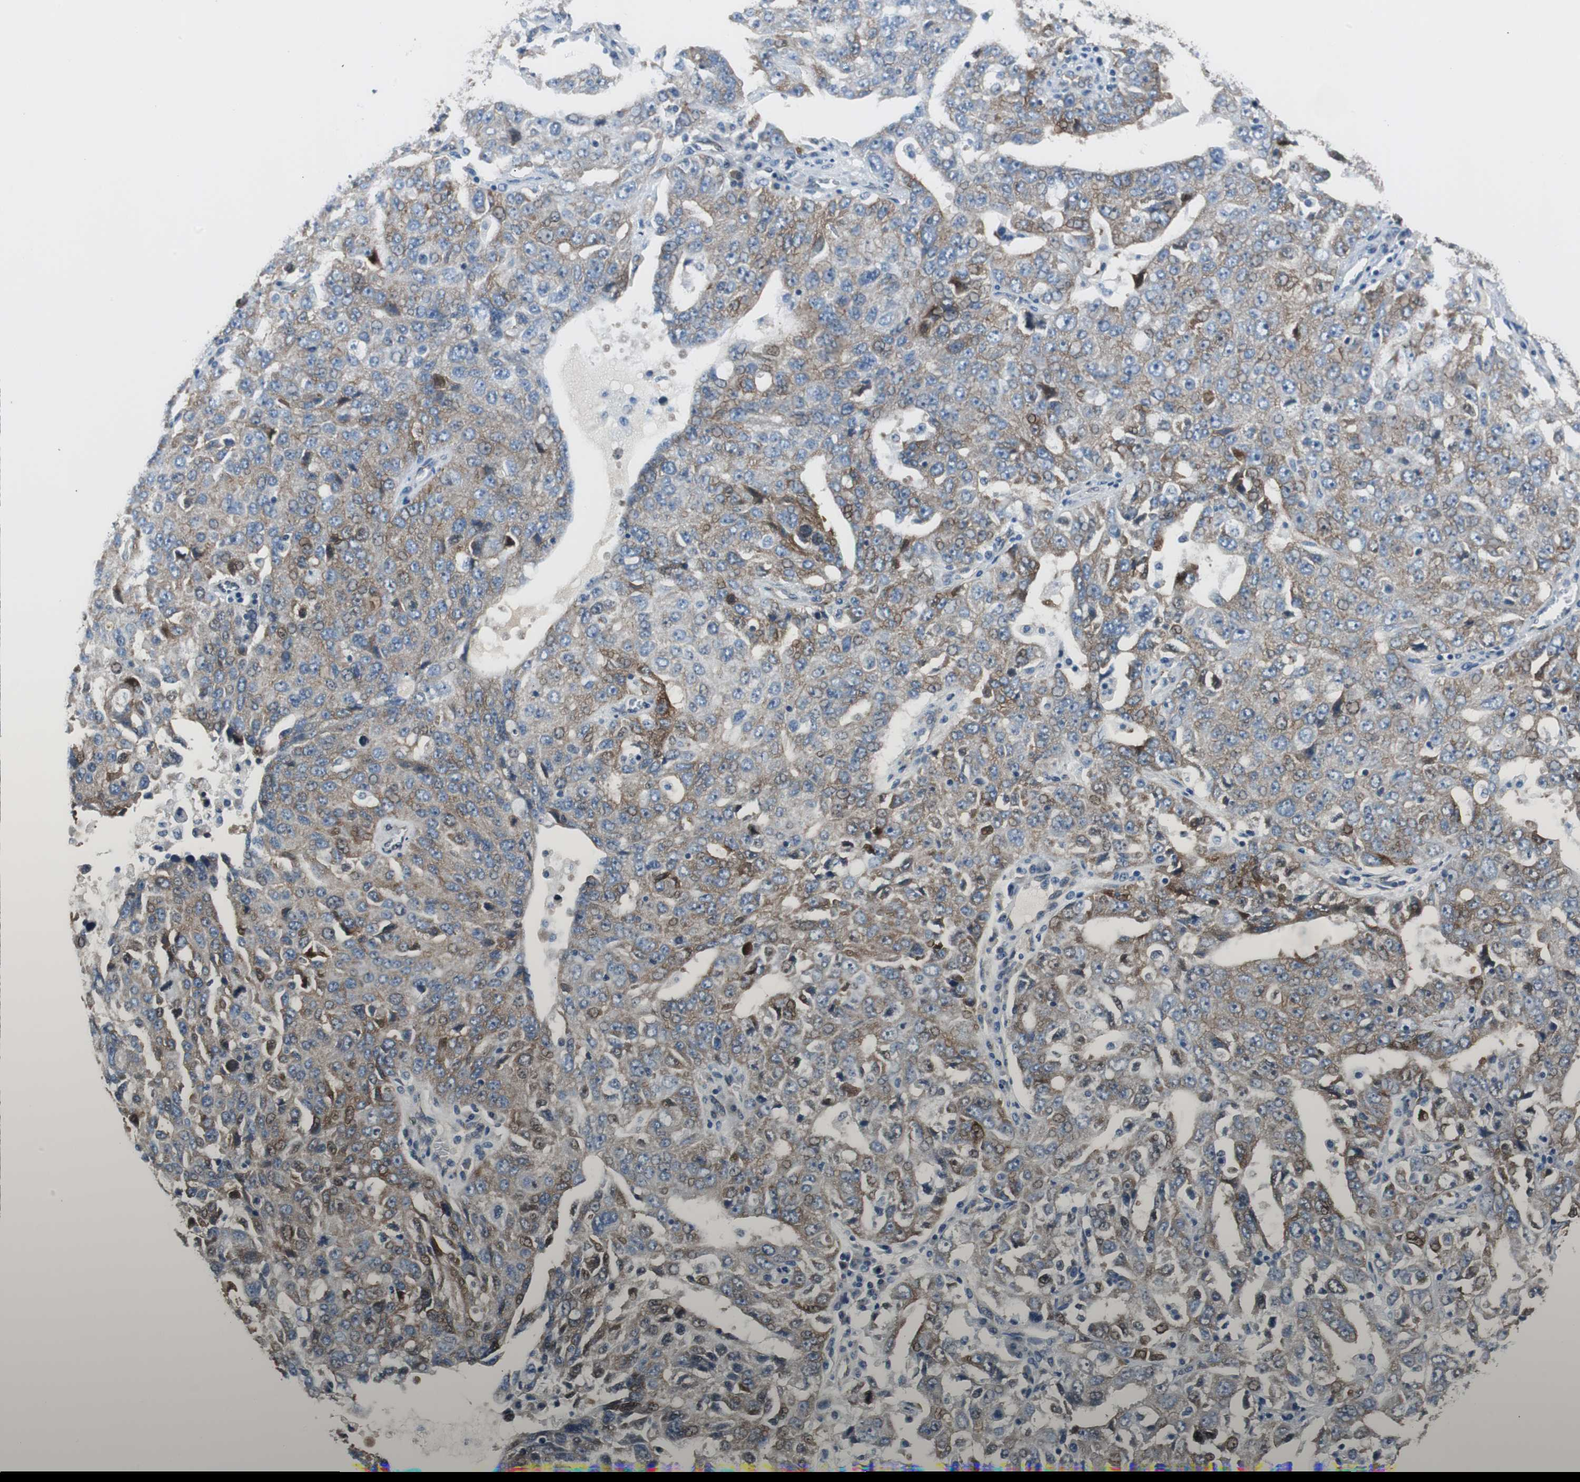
{"staining": {"intensity": "moderate", "quantity": ">75%", "location": "cytoplasmic/membranous"}, "tissue": "ovarian cancer", "cell_type": "Tumor cells", "image_type": "cancer", "snomed": [{"axis": "morphology", "description": "Carcinoma, endometroid"}, {"axis": "topography", "description": "Ovary"}], "caption": "Tumor cells display moderate cytoplasmic/membranous staining in about >75% of cells in endometroid carcinoma (ovarian).", "gene": "STXBP4", "patient": {"sex": "female", "age": 62}}